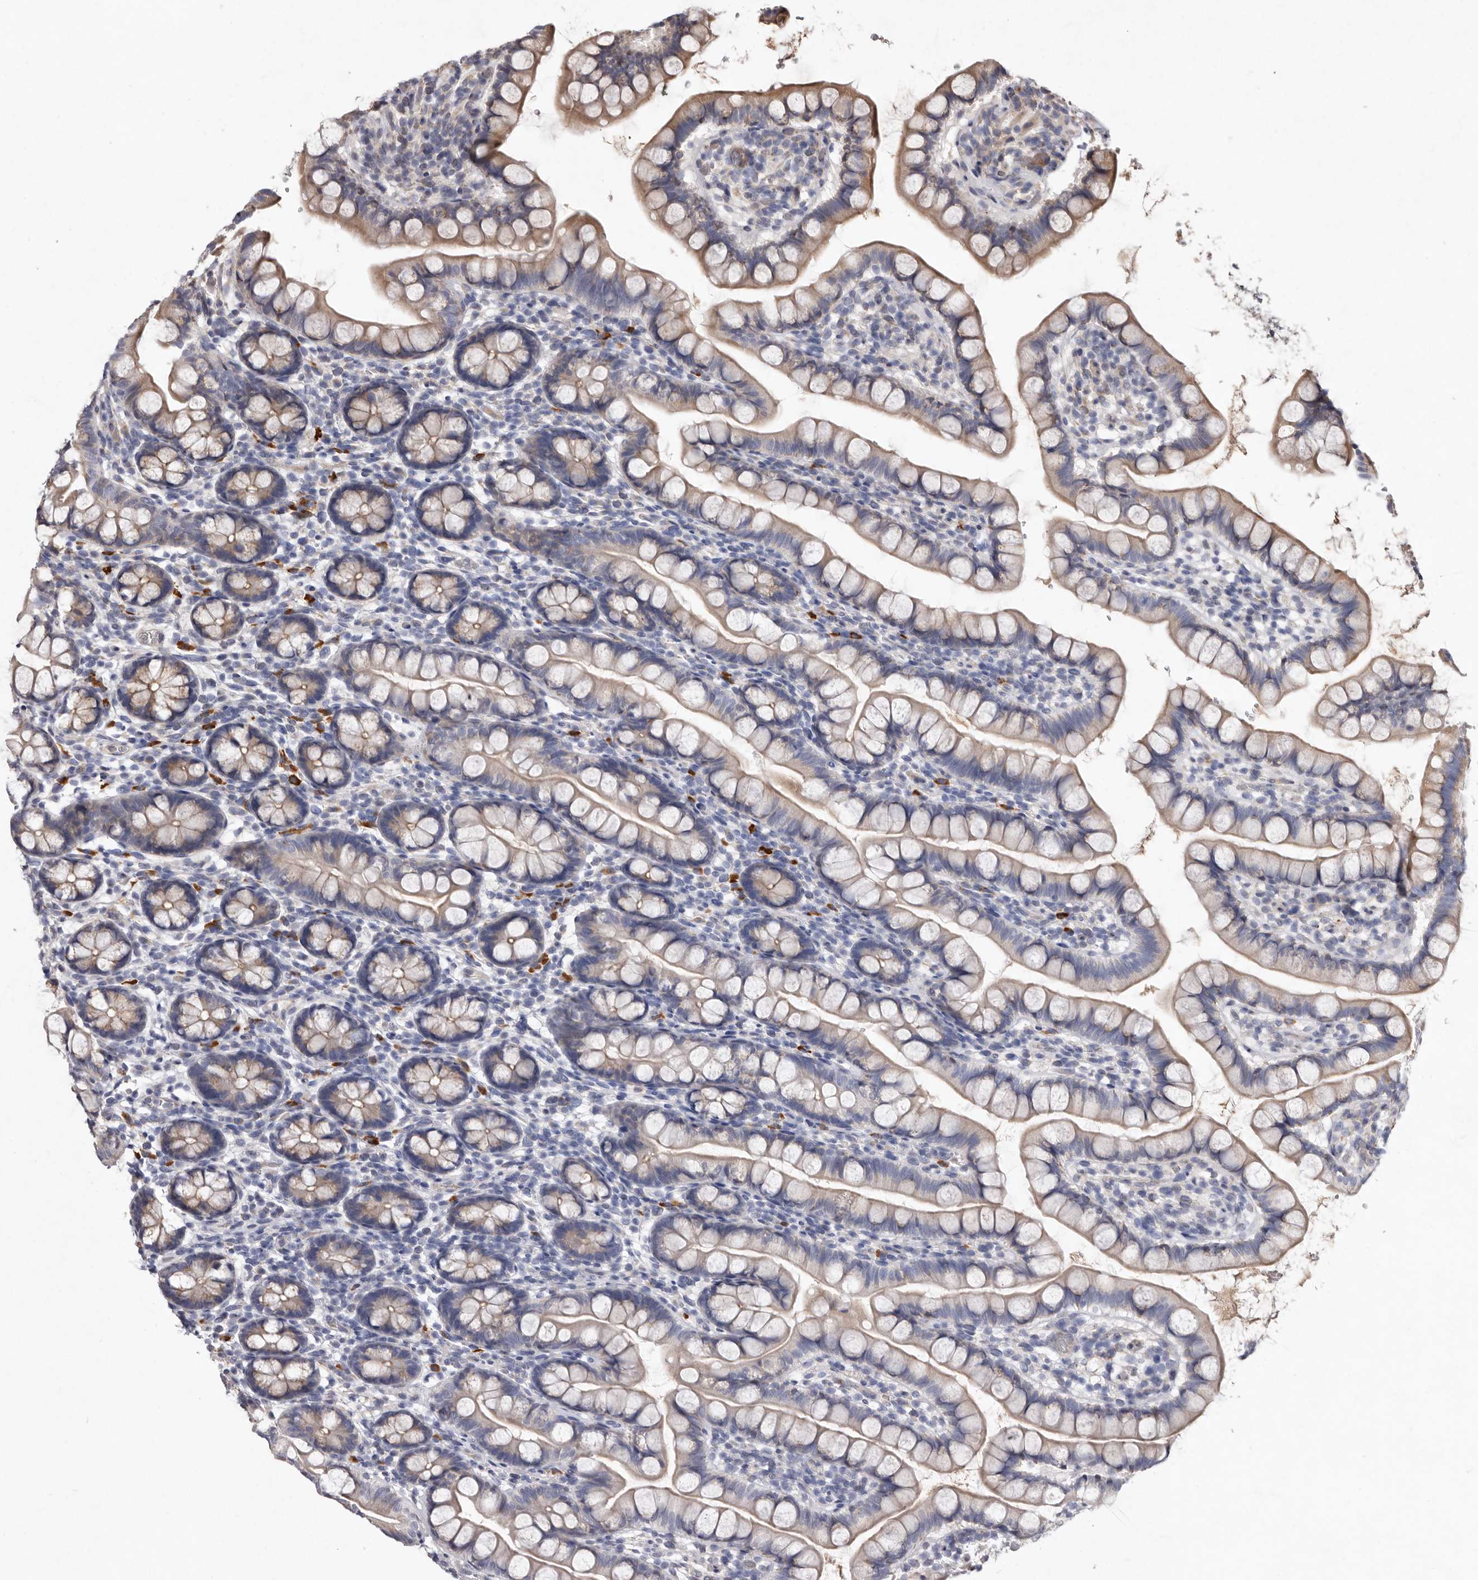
{"staining": {"intensity": "weak", "quantity": "25%-75%", "location": "cytoplasmic/membranous"}, "tissue": "small intestine", "cell_type": "Glandular cells", "image_type": "normal", "snomed": [{"axis": "morphology", "description": "Normal tissue, NOS"}, {"axis": "topography", "description": "Small intestine"}], "caption": "Weak cytoplasmic/membranous expression is identified in approximately 25%-75% of glandular cells in benign small intestine. The protein is stained brown, and the nuclei are stained in blue (DAB IHC with brightfield microscopy, high magnification).", "gene": "ASIC5", "patient": {"sex": "female", "age": 84}}